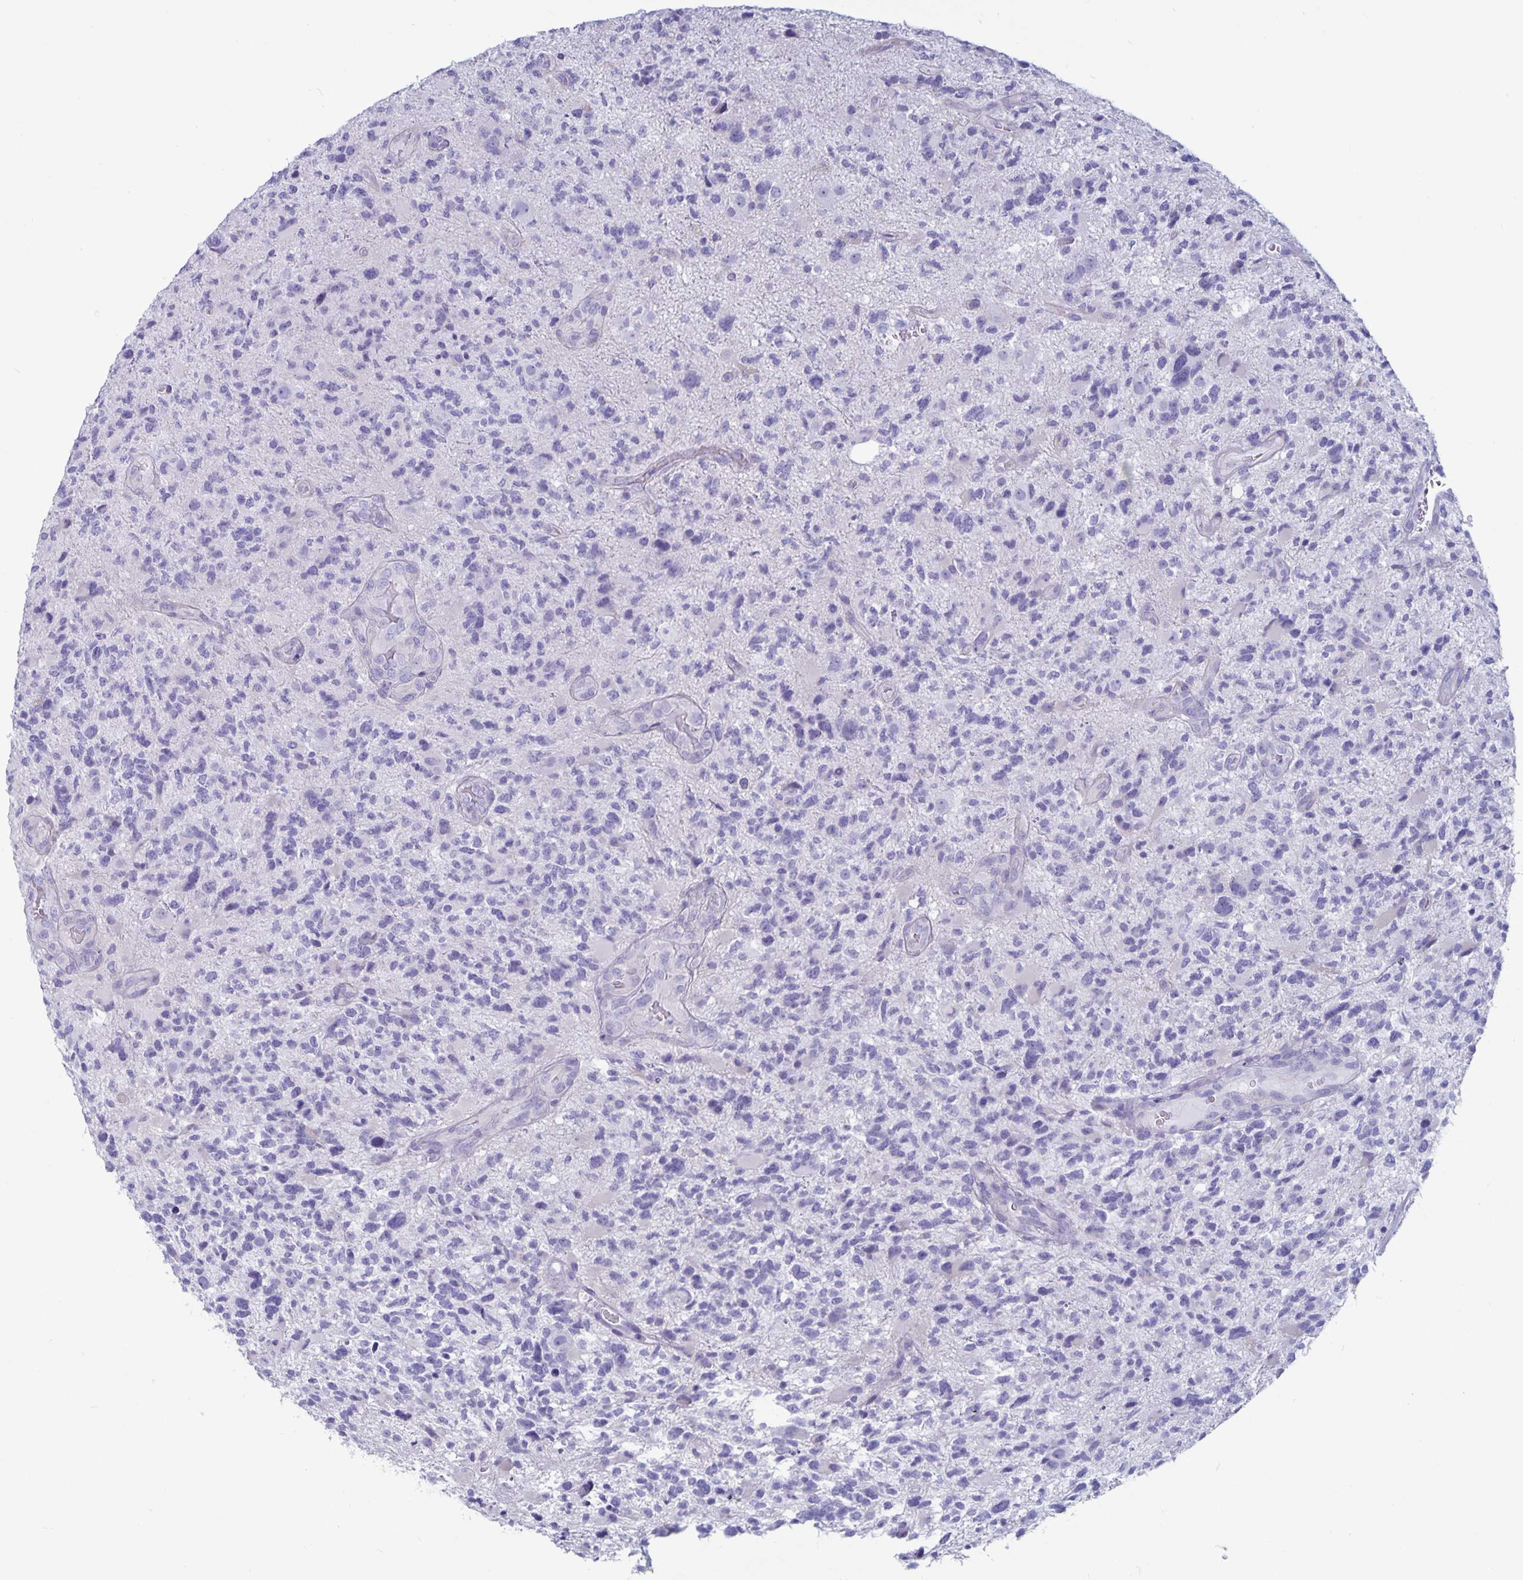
{"staining": {"intensity": "negative", "quantity": "none", "location": "none"}, "tissue": "glioma", "cell_type": "Tumor cells", "image_type": "cancer", "snomed": [{"axis": "morphology", "description": "Glioma, malignant, High grade"}, {"axis": "topography", "description": "Brain"}], "caption": "This is an IHC photomicrograph of high-grade glioma (malignant). There is no positivity in tumor cells.", "gene": "PLCB3", "patient": {"sex": "female", "age": 71}}